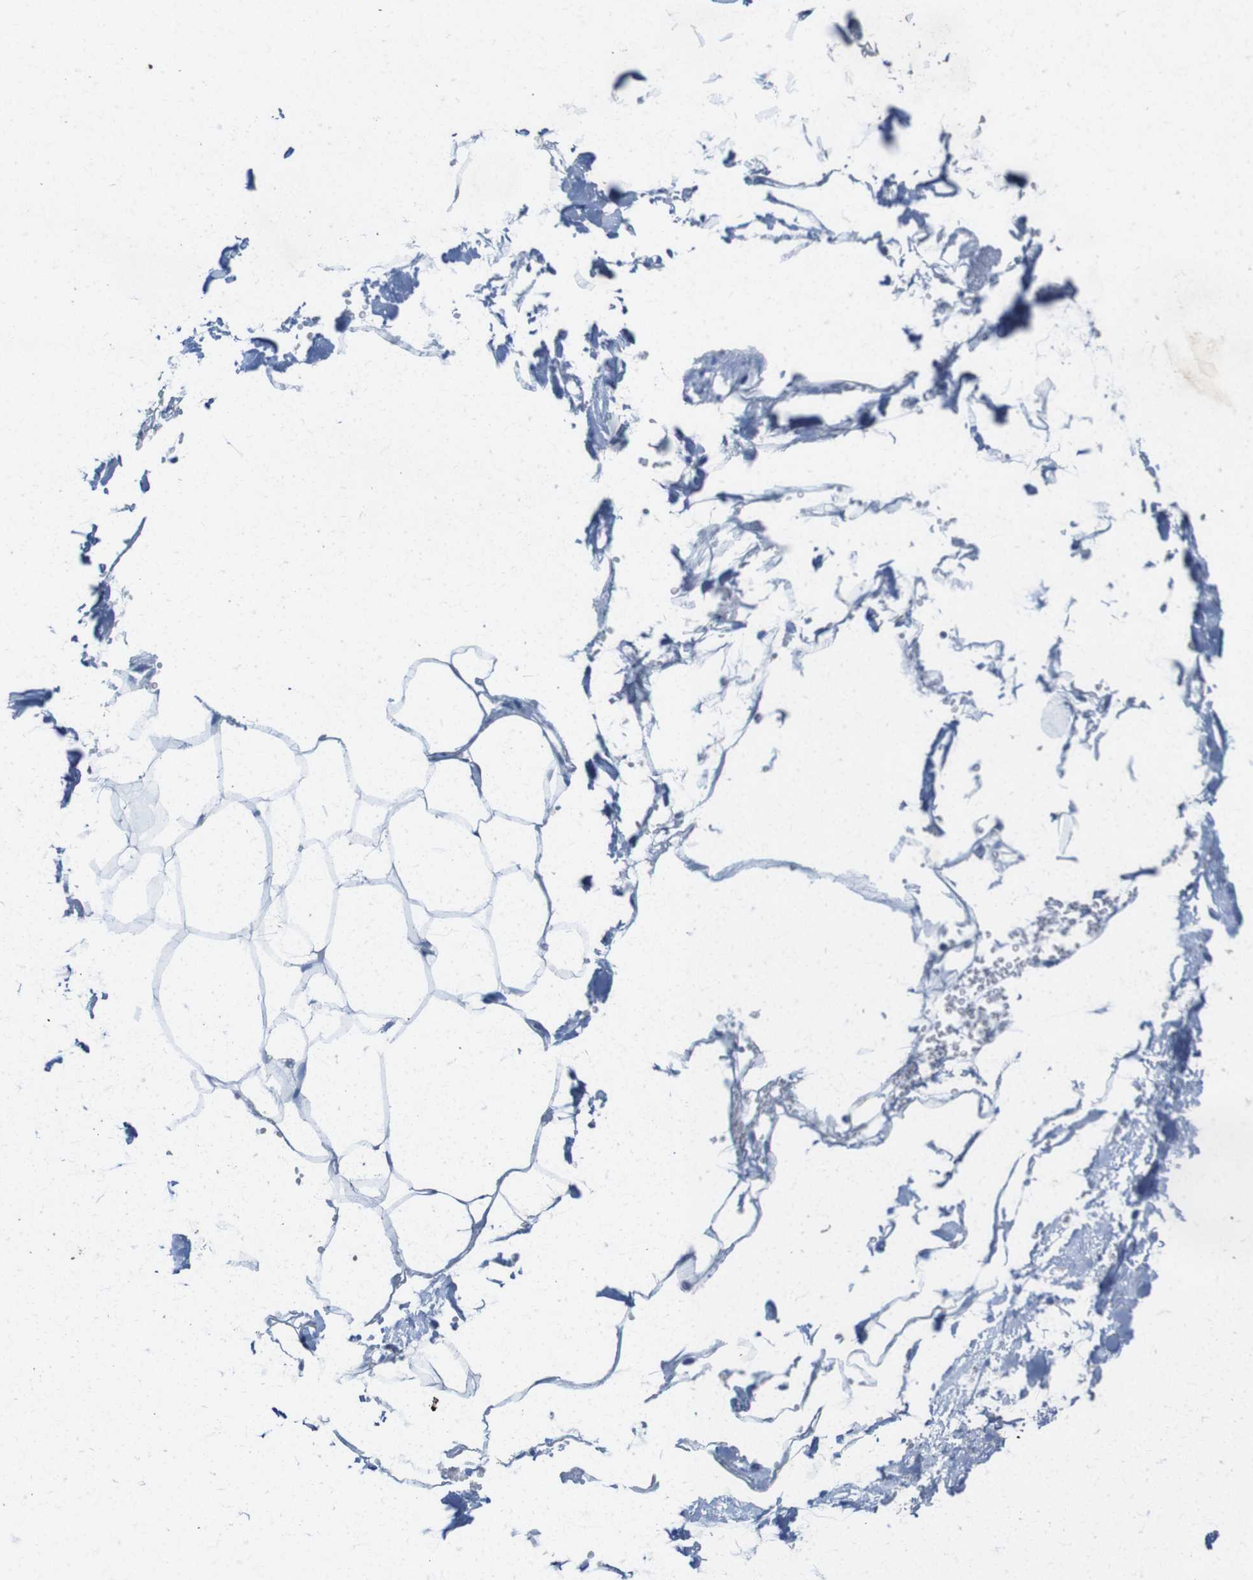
{"staining": {"intensity": "negative", "quantity": "none", "location": "none"}, "tissue": "adipose tissue", "cell_type": "Adipocytes", "image_type": "normal", "snomed": [{"axis": "morphology", "description": "Normal tissue, NOS"}, {"axis": "topography", "description": "Breast"}, {"axis": "topography", "description": "Adipose tissue"}], "caption": "The histopathology image shows no significant expression in adipocytes of adipose tissue.", "gene": "SLC2A8", "patient": {"sex": "female", "age": 25}}